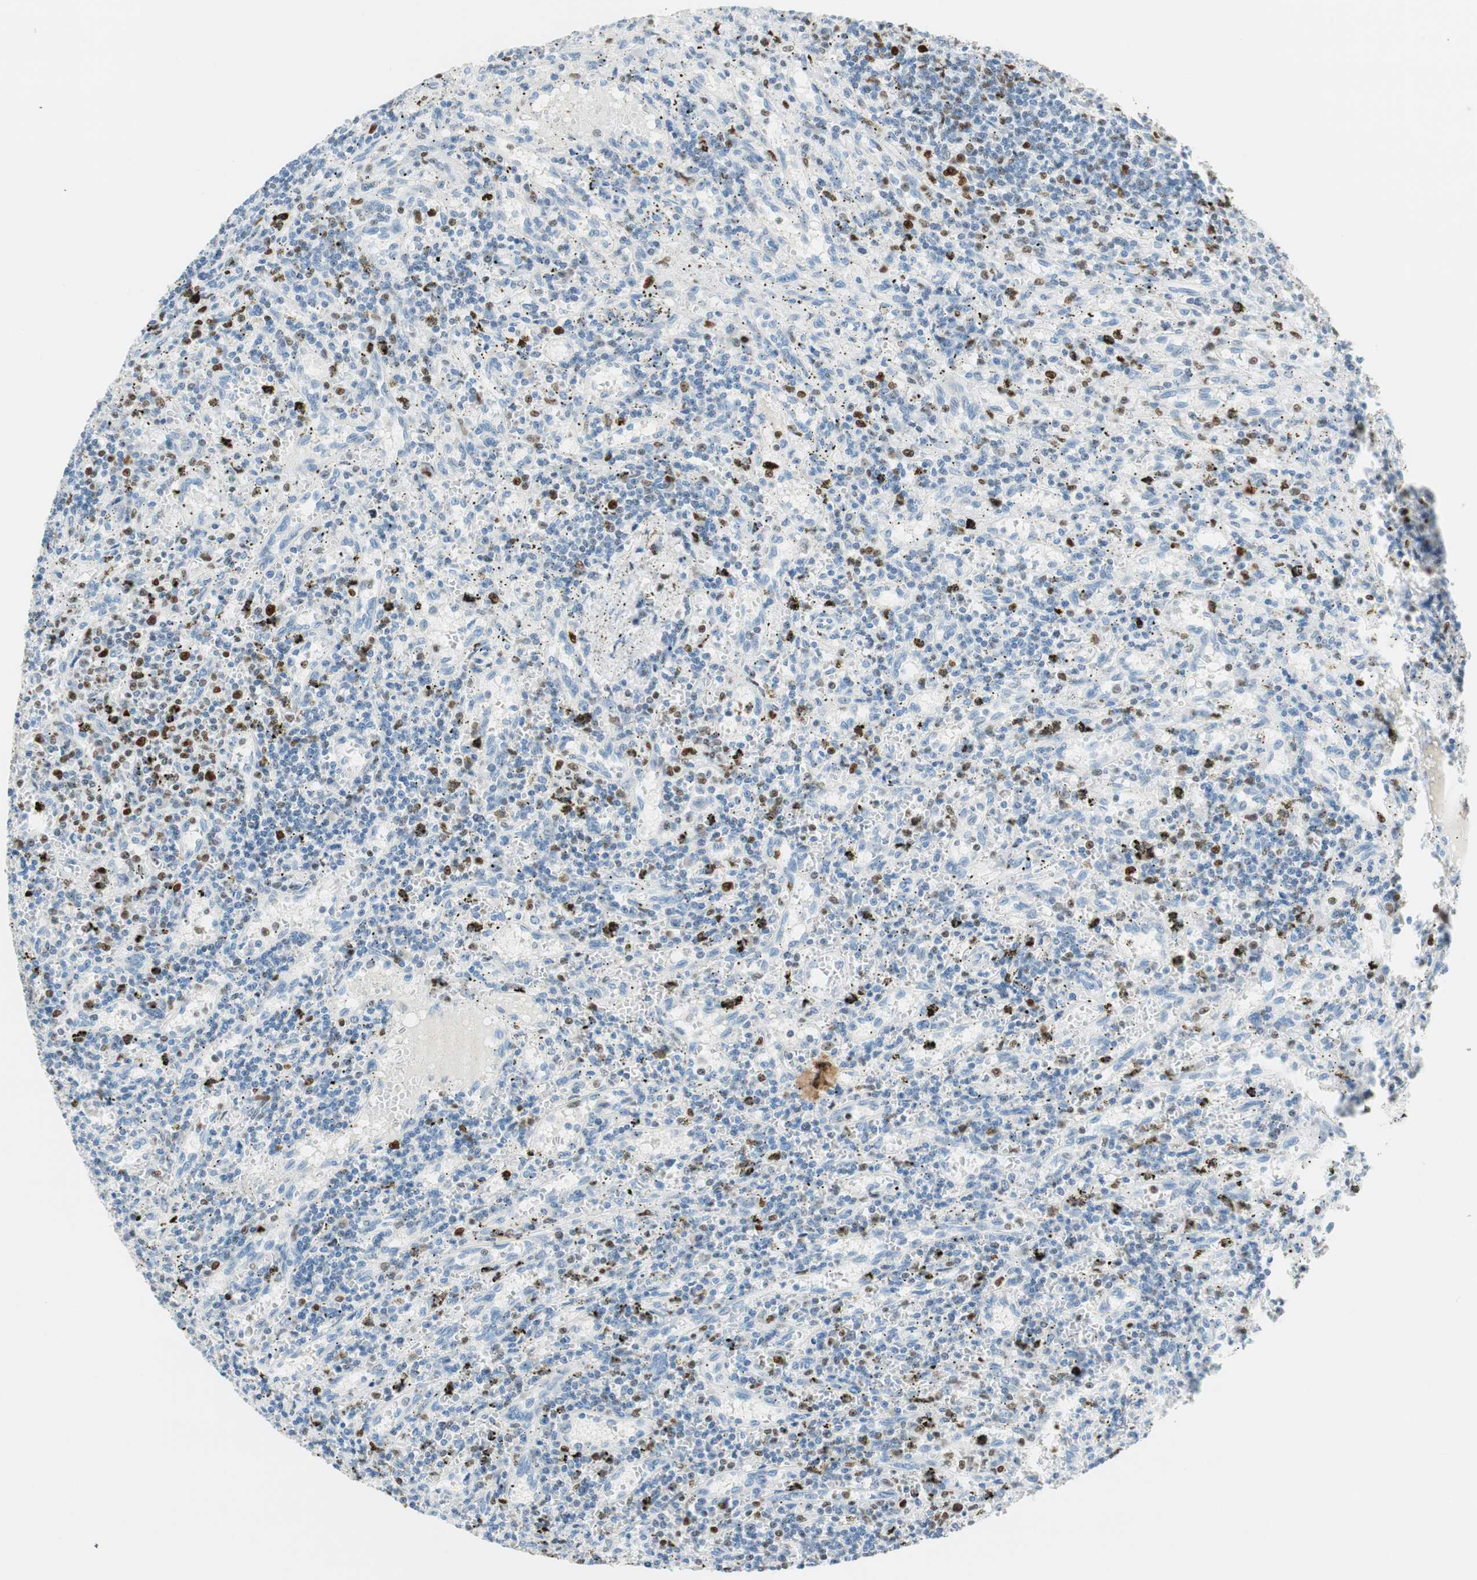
{"staining": {"intensity": "strong", "quantity": "<25%", "location": "nuclear"}, "tissue": "lymphoma", "cell_type": "Tumor cells", "image_type": "cancer", "snomed": [{"axis": "morphology", "description": "Malignant lymphoma, non-Hodgkin's type, Low grade"}, {"axis": "topography", "description": "Spleen"}], "caption": "Malignant lymphoma, non-Hodgkin's type (low-grade) tissue displays strong nuclear staining in approximately <25% of tumor cells, visualized by immunohistochemistry. Using DAB (brown) and hematoxylin (blue) stains, captured at high magnification using brightfield microscopy.", "gene": "EZH2", "patient": {"sex": "male", "age": 76}}